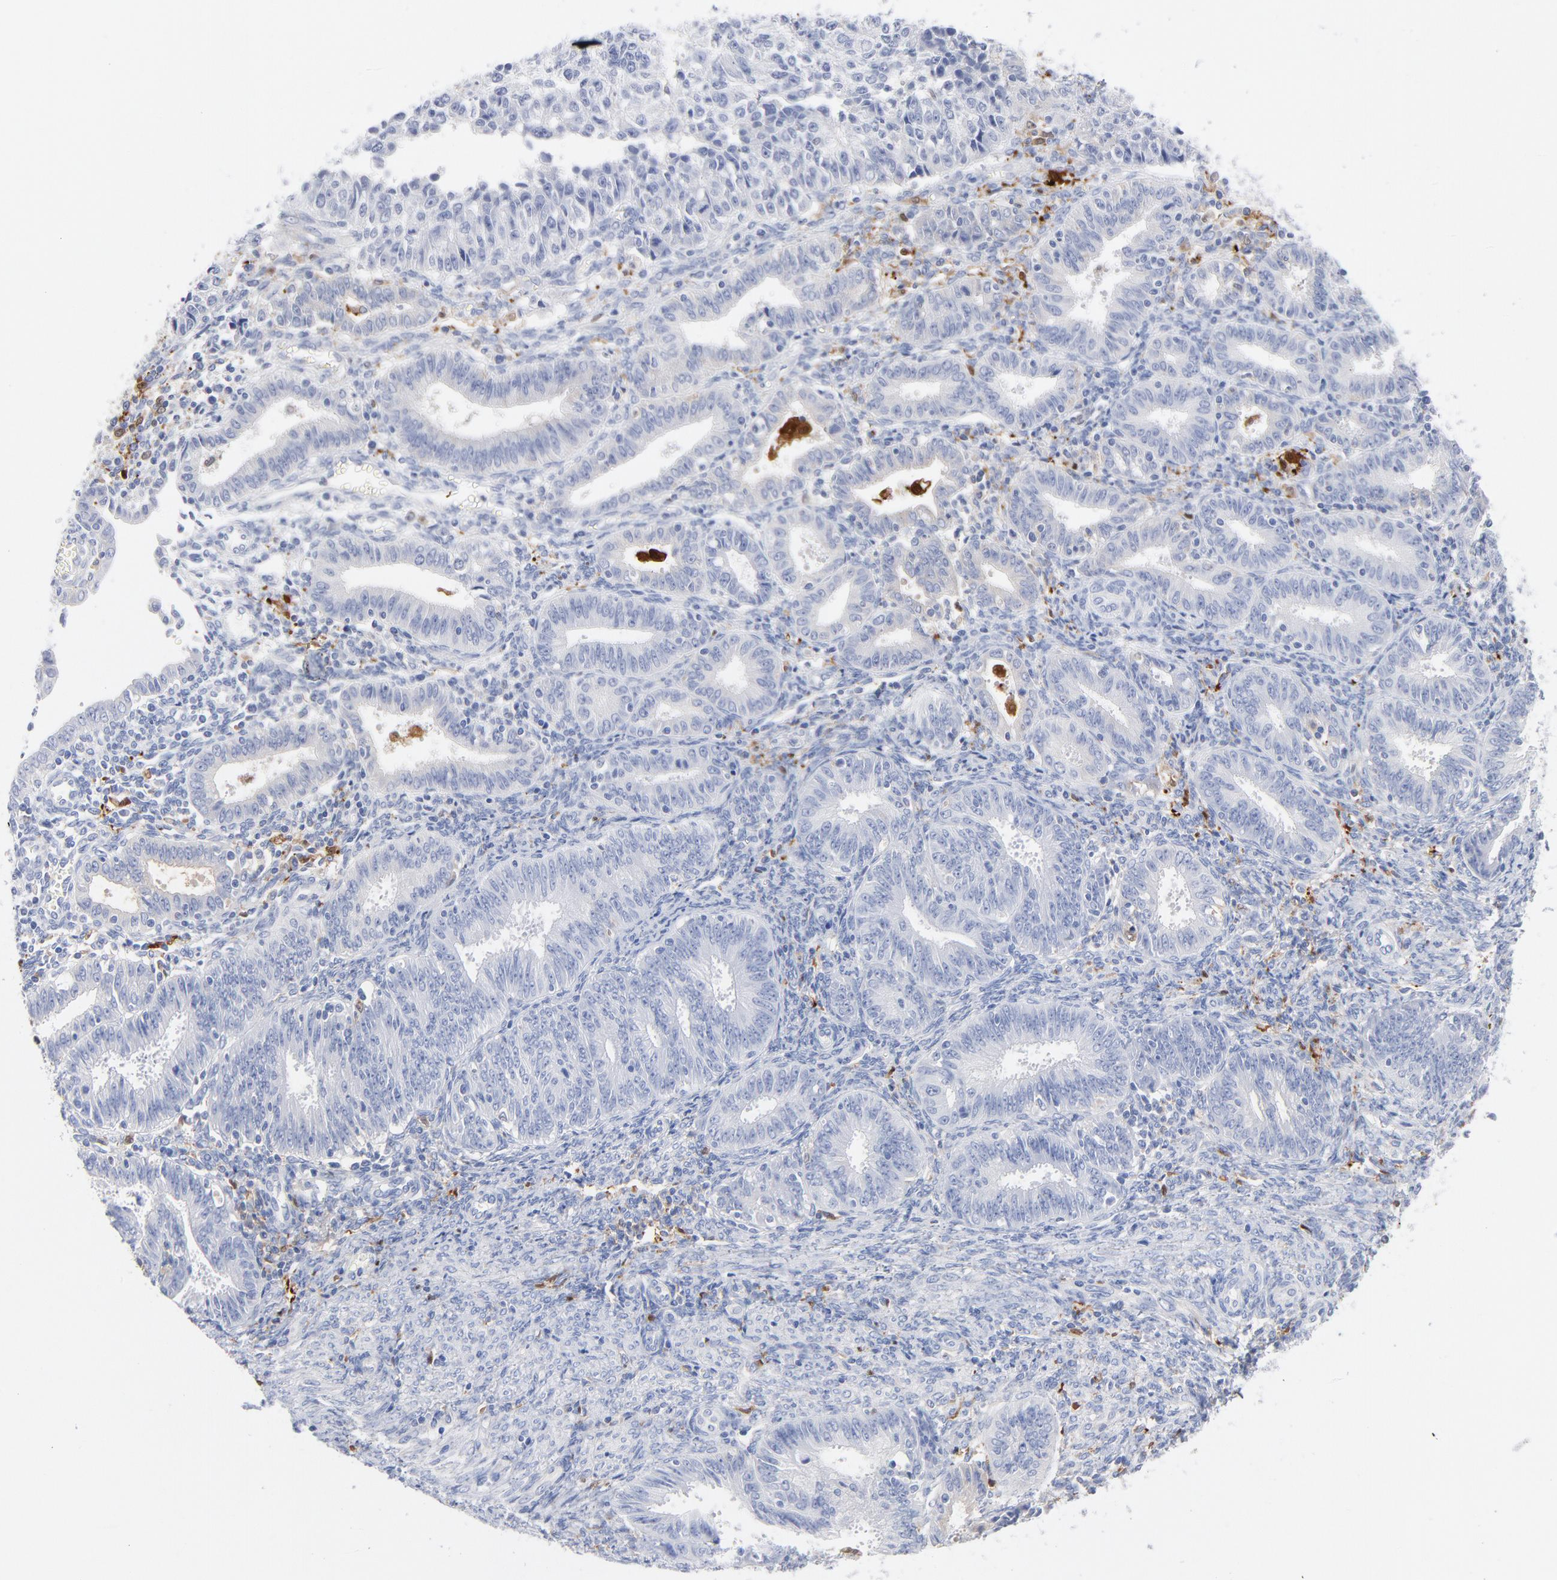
{"staining": {"intensity": "negative", "quantity": "none", "location": "none"}, "tissue": "endometrial cancer", "cell_type": "Tumor cells", "image_type": "cancer", "snomed": [{"axis": "morphology", "description": "Adenocarcinoma, NOS"}, {"axis": "topography", "description": "Endometrium"}], "caption": "Tumor cells are negative for protein expression in human endometrial adenocarcinoma.", "gene": "IFIT2", "patient": {"sex": "female", "age": 42}}